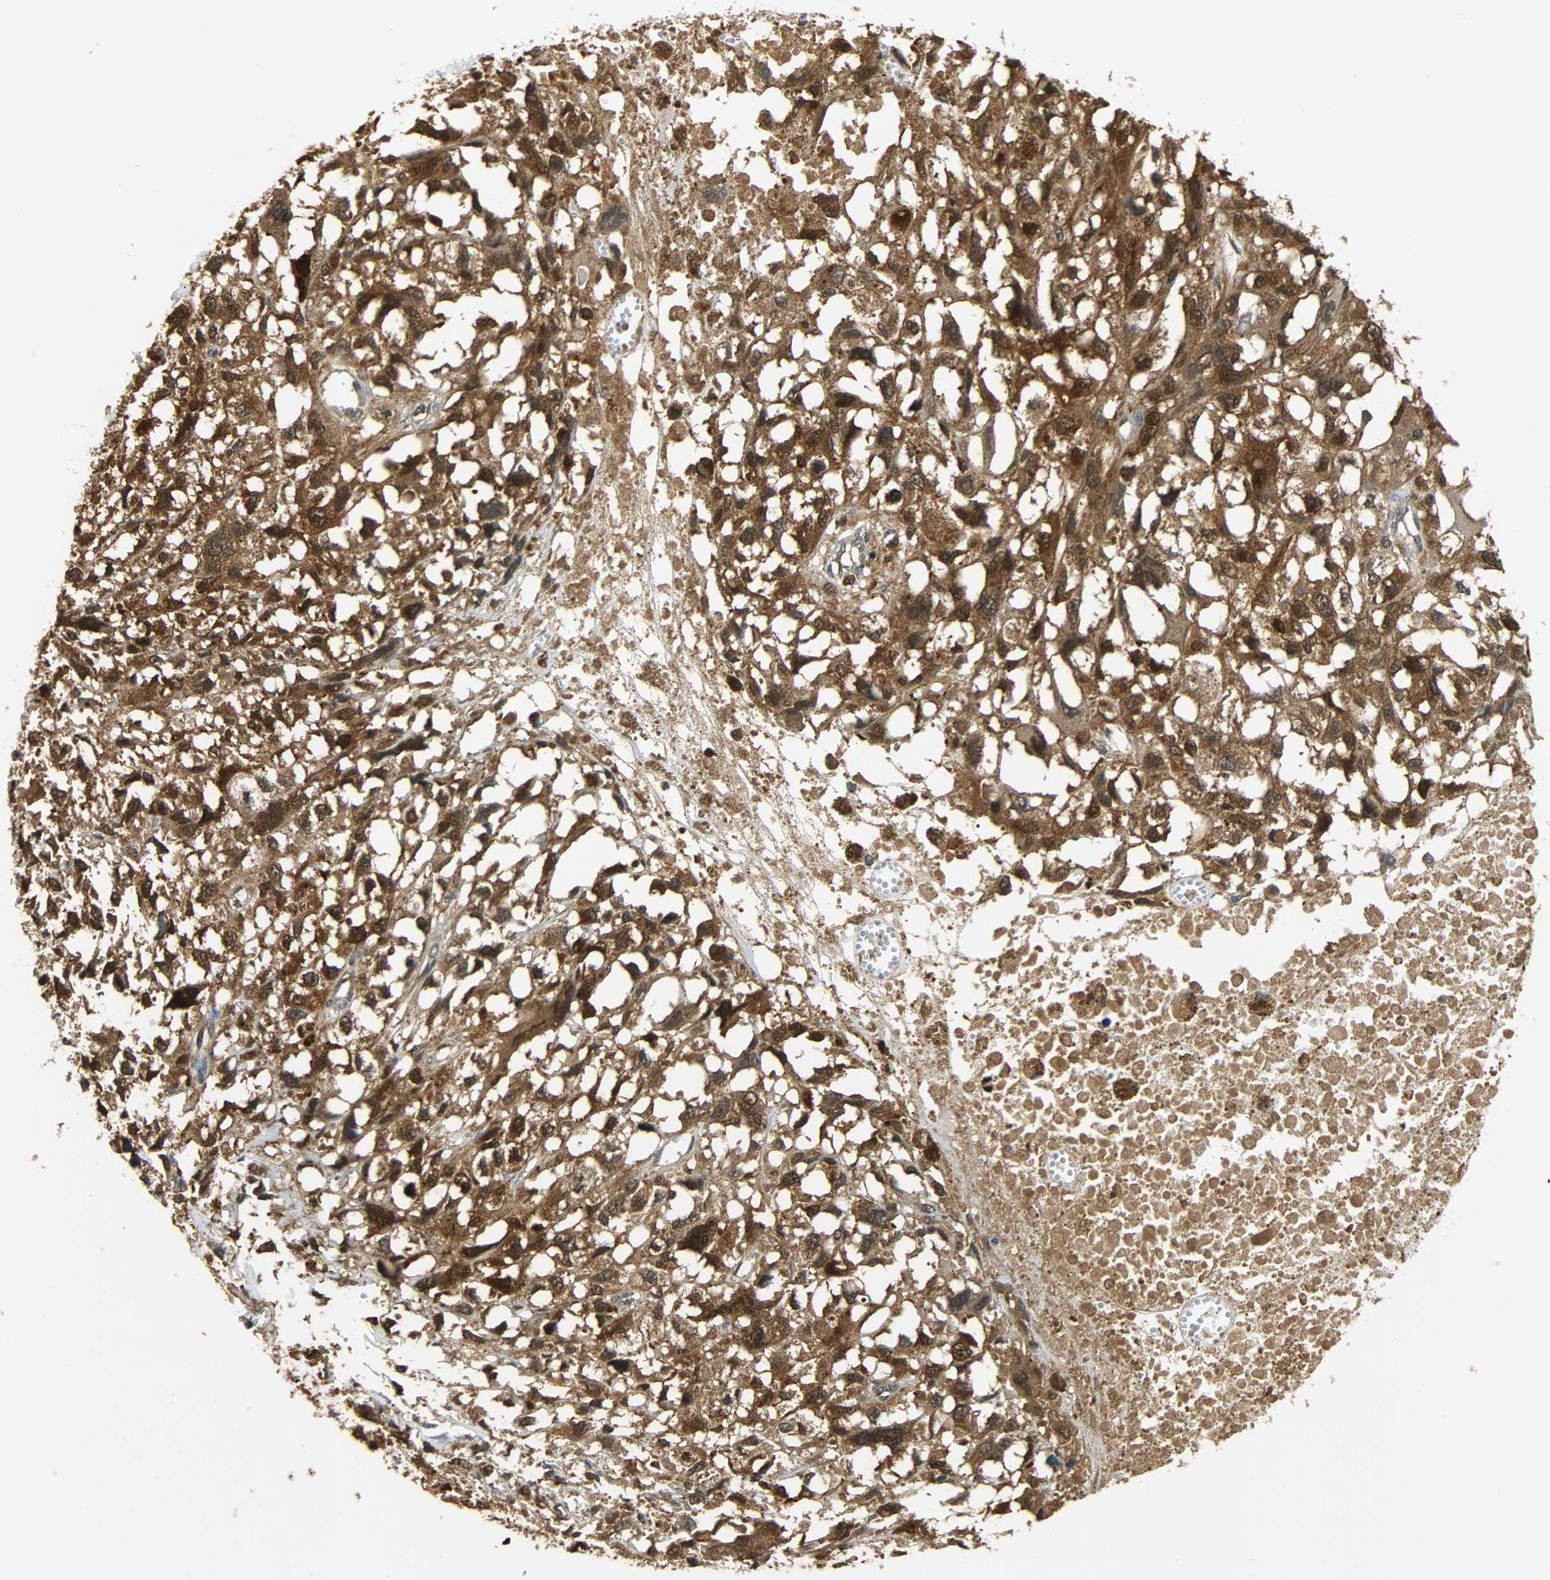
{"staining": {"intensity": "strong", "quantity": ">75%", "location": "cytoplasmic/membranous,nuclear"}, "tissue": "melanoma", "cell_type": "Tumor cells", "image_type": "cancer", "snomed": [{"axis": "morphology", "description": "Malignant melanoma, Metastatic site"}, {"axis": "topography", "description": "Lymph node"}], "caption": "DAB (3,3'-diaminobenzidine) immunohistochemical staining of melanoma displays strong cytoplasmic/membranous and nuclear protein staining in about >75% of tumor cells.", "gene": "EIF4EBP1", "patient": {"sex": "male", "age": 59}}